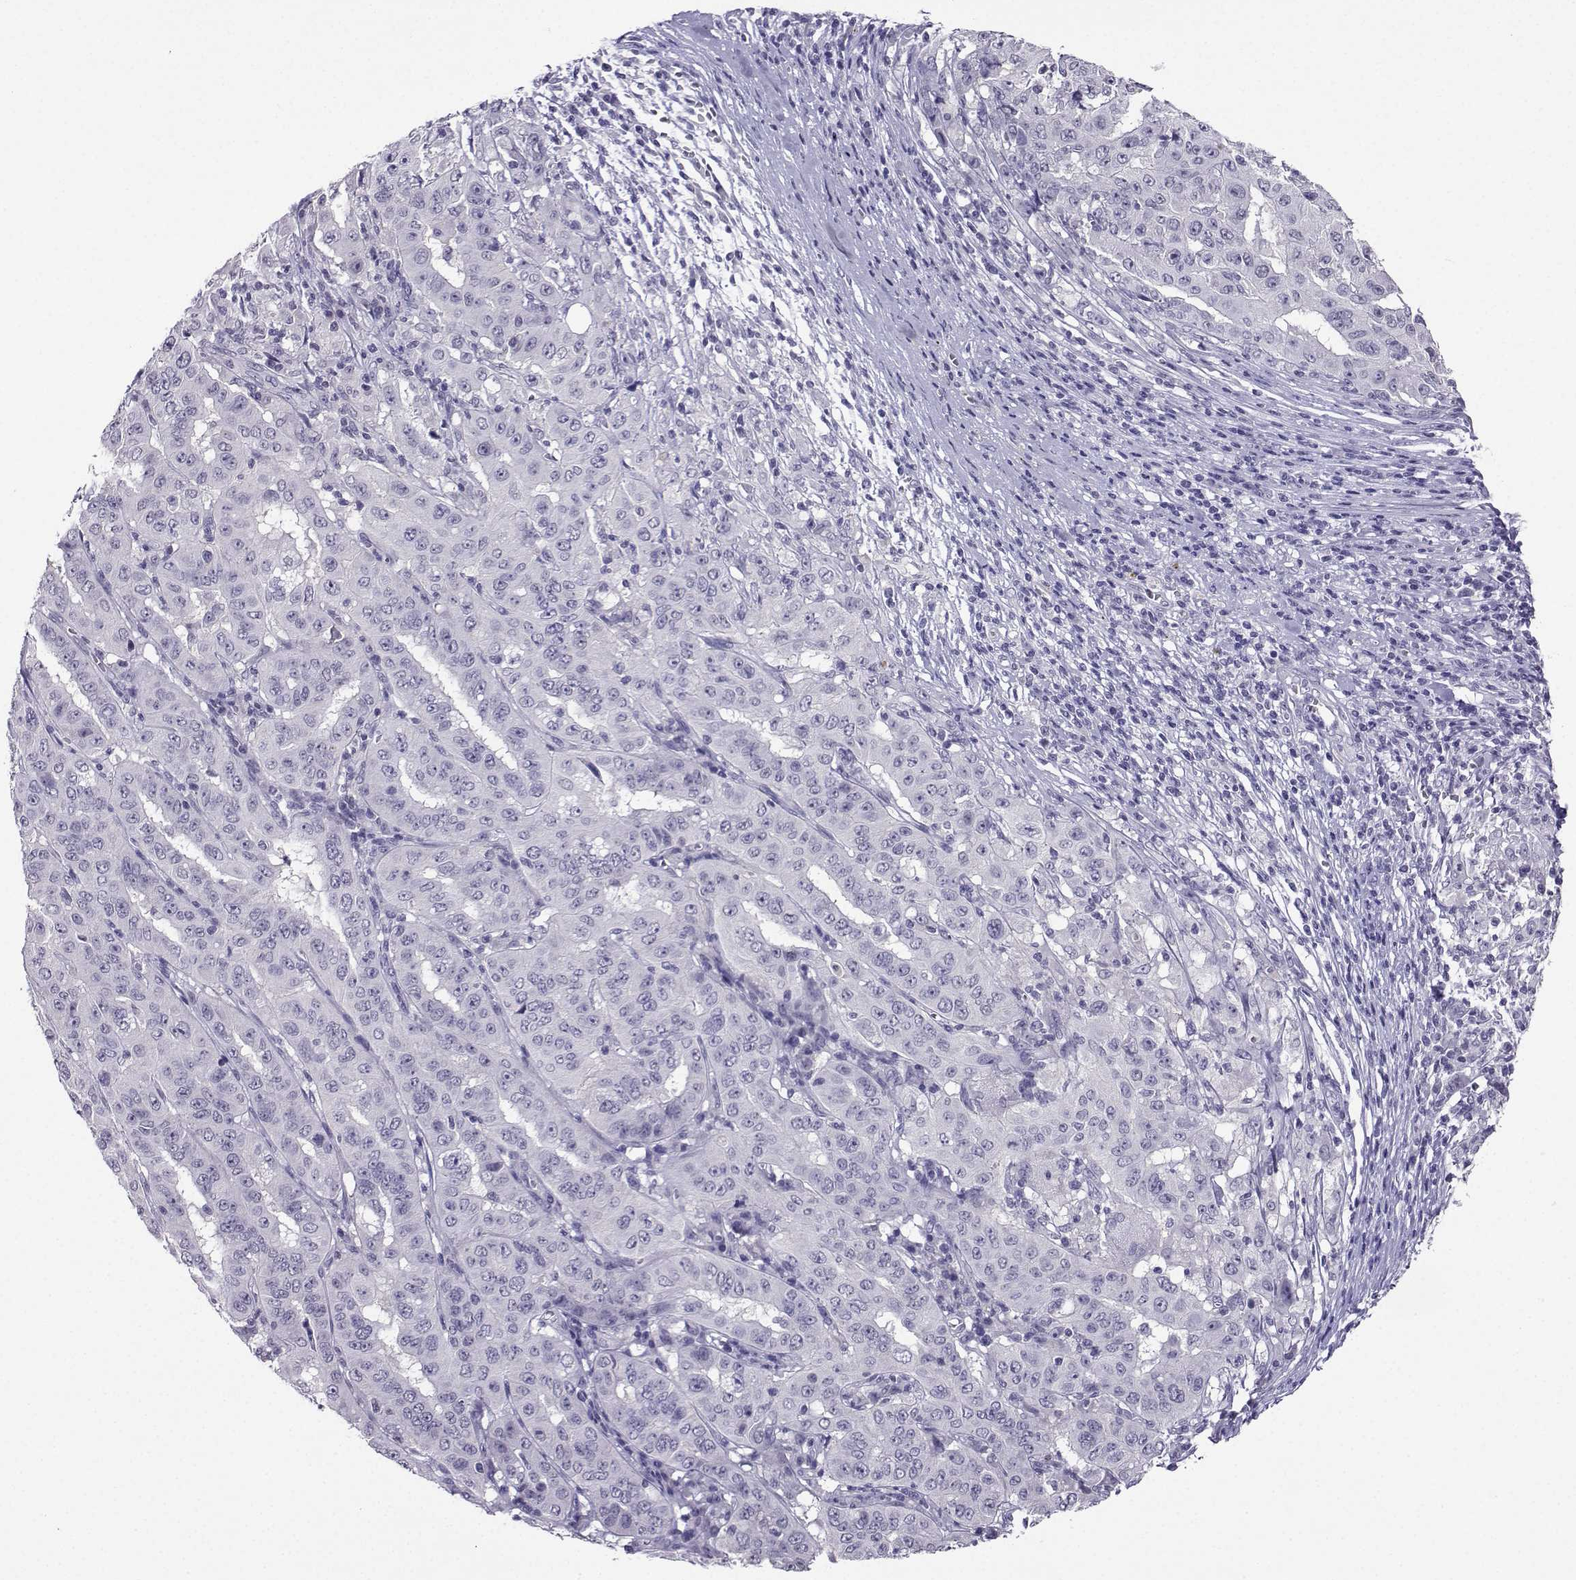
{"staining": {"intensity": "negative", "quantity": "none", "location": "none"}, "tissue": "pancreatic cancer", "cell_type": "Tumor cells", "image_type": "cancer", "snomed": [{"axis": "morphology", "description": "Adenocarcinoma, NOS"}, {"axis": "topography", "description": "Pancreas"}], "caption": "Tumor cells show no significant staining in adenocarcinoma (pancreatic).", "gene": "LRFN2", "patient": {"sex": "male", "age": 63}}